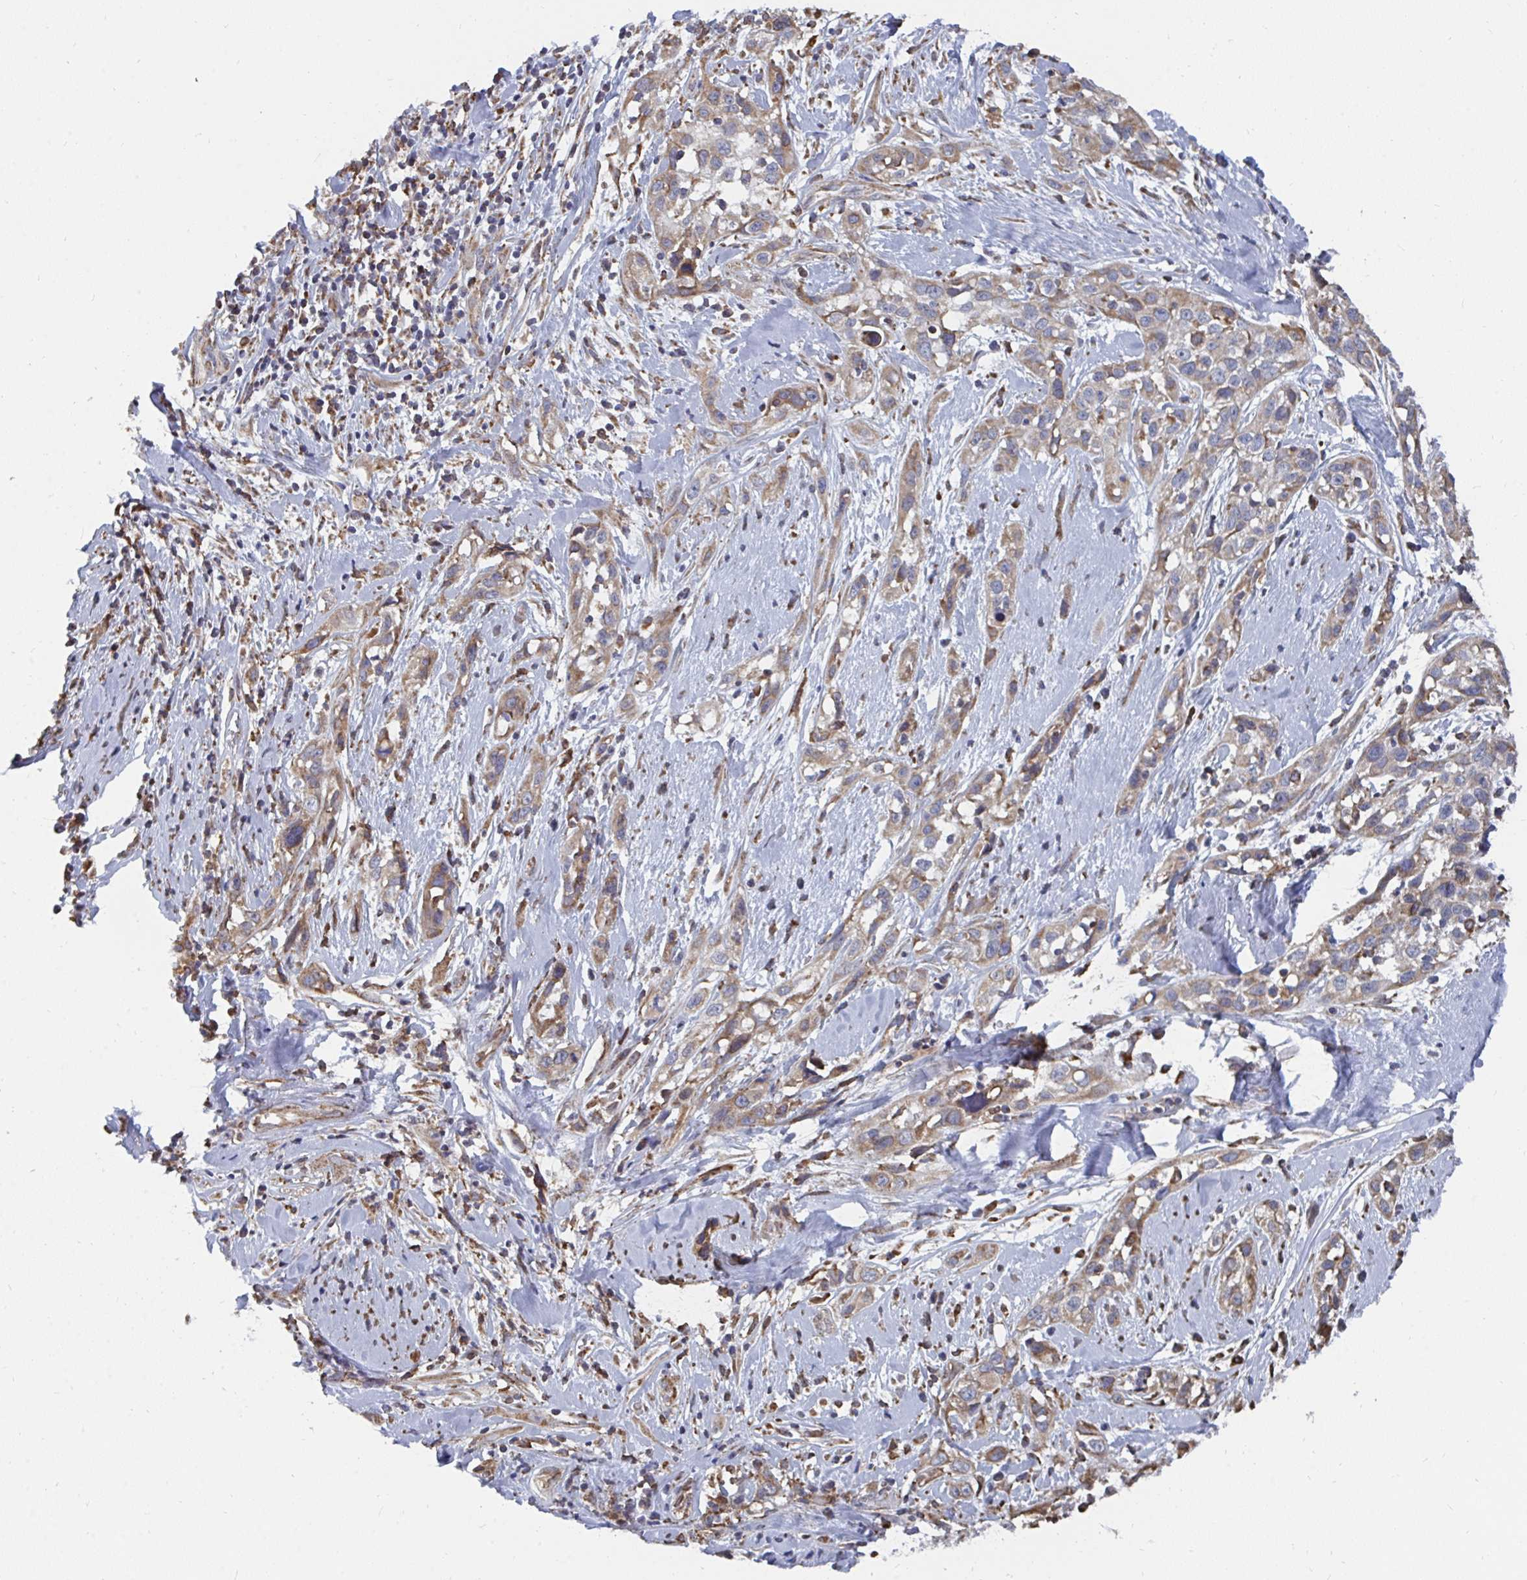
{"staining": {"intensity": "moderate", "quantity": ">75%", "location": "cytoplasmic/membranous"}, "tissue": "skin cancer", "cell_type": "Tumor cells", "image_type": "cancer", "snomed": [{"axis": "morphology", "description": "Squamous cell carcinoma, NOS"}, {"axis": "topography", "description": "Skin"}], "caption": "Skin squamous cell carcinoma was stained to show a protein in brown. There is medium levels of moderate cytoplasmic/membranous staining in approximately >75% of tumor cells. The protein is shown in brown color, while the nuclei are stained blue.", "gene": "ELAVL1", "patient": {"sex": "male", "age": 82}}